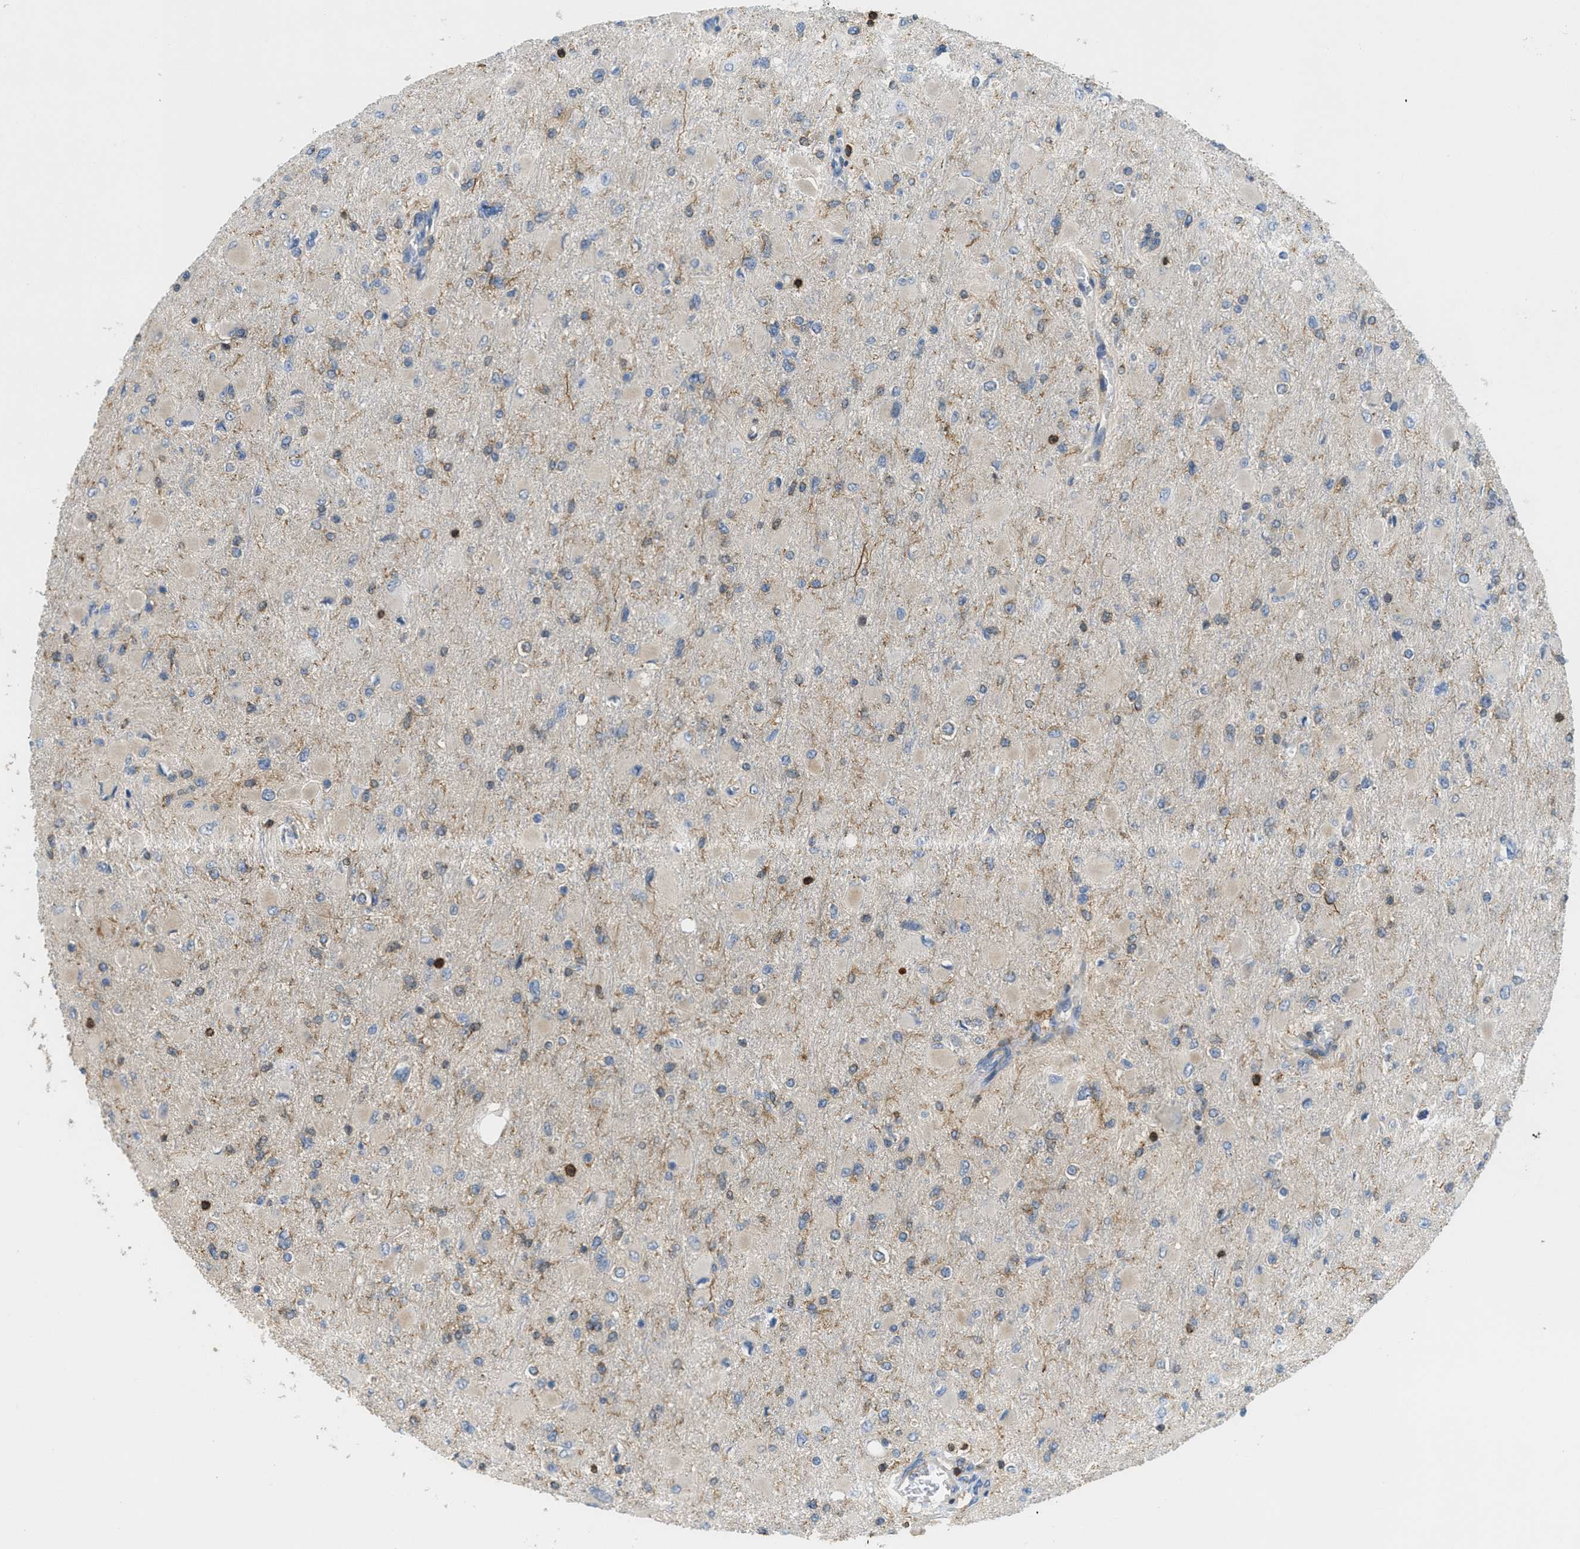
{"staining": {"intensity": "weak", "quantity": "<25%", "location": "cytoplasmic/membranous"}, "tissue": "glioma", "cell_type": "Tumor cells", "image_type": "cancer", "snomed": [{"axis": "morphology", "description": "Glioma, malignant, High grade"}, {"axis": "topography", "description": "Cerebral cortex"}], "caption": "Immunohistochemical staining of human glioma demonstrates no significant positivity in tumor cells.", "gene": "GRIK2", "patient": {"sex": "female", "age": 36}}